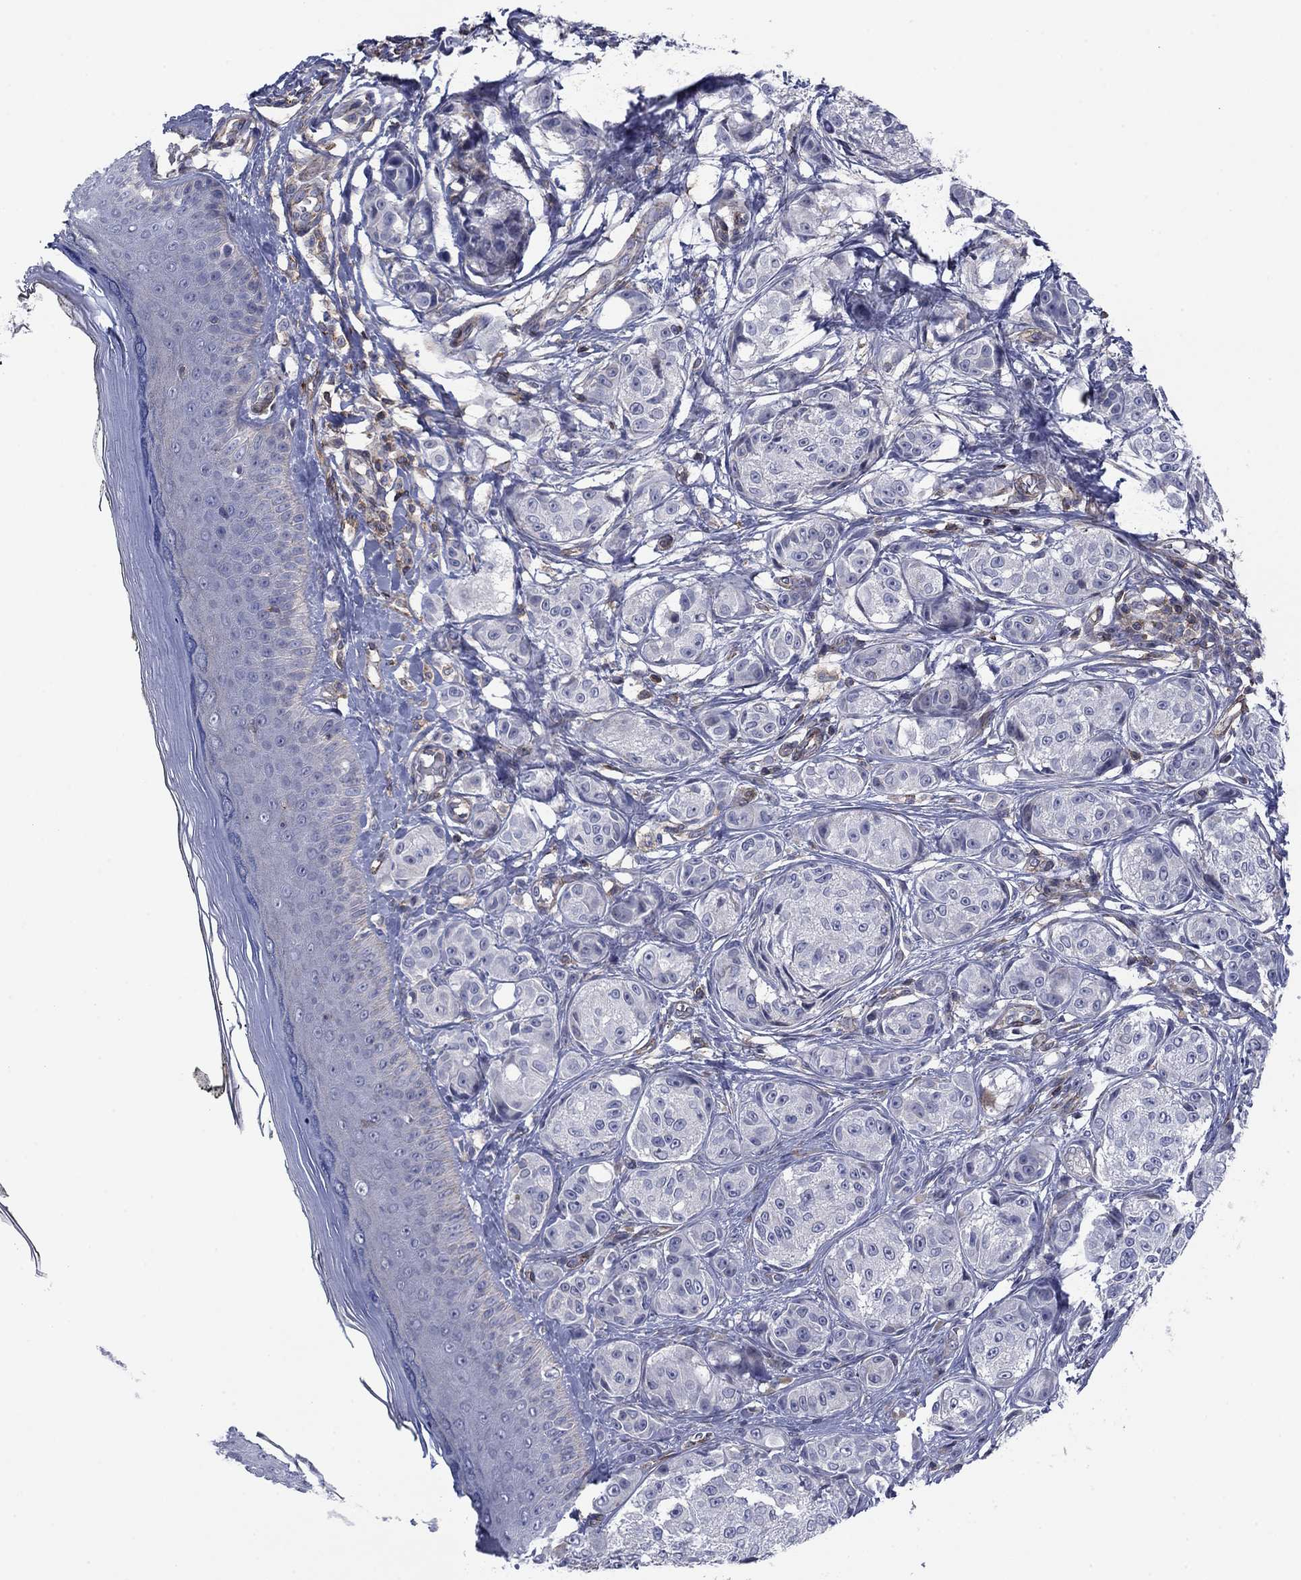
{"staining": {"intensity": "negative", "quantity": "none", "location": "none"}, "tissue": "melanoma", "cell_type": "Tumor cells", "image_type": "cancer", "snomed": [{"axis": "morphology", "description": "Malignant melanoma, NOS"}, {"axis": "topography", "description": "Skin"}], "caption": "Melanoma stained for a protein using immunohistochemistry (IHC) shows no expression tumor cells.", "gene": "PSD4", "patient": {"sex": "male", "age": 61}}